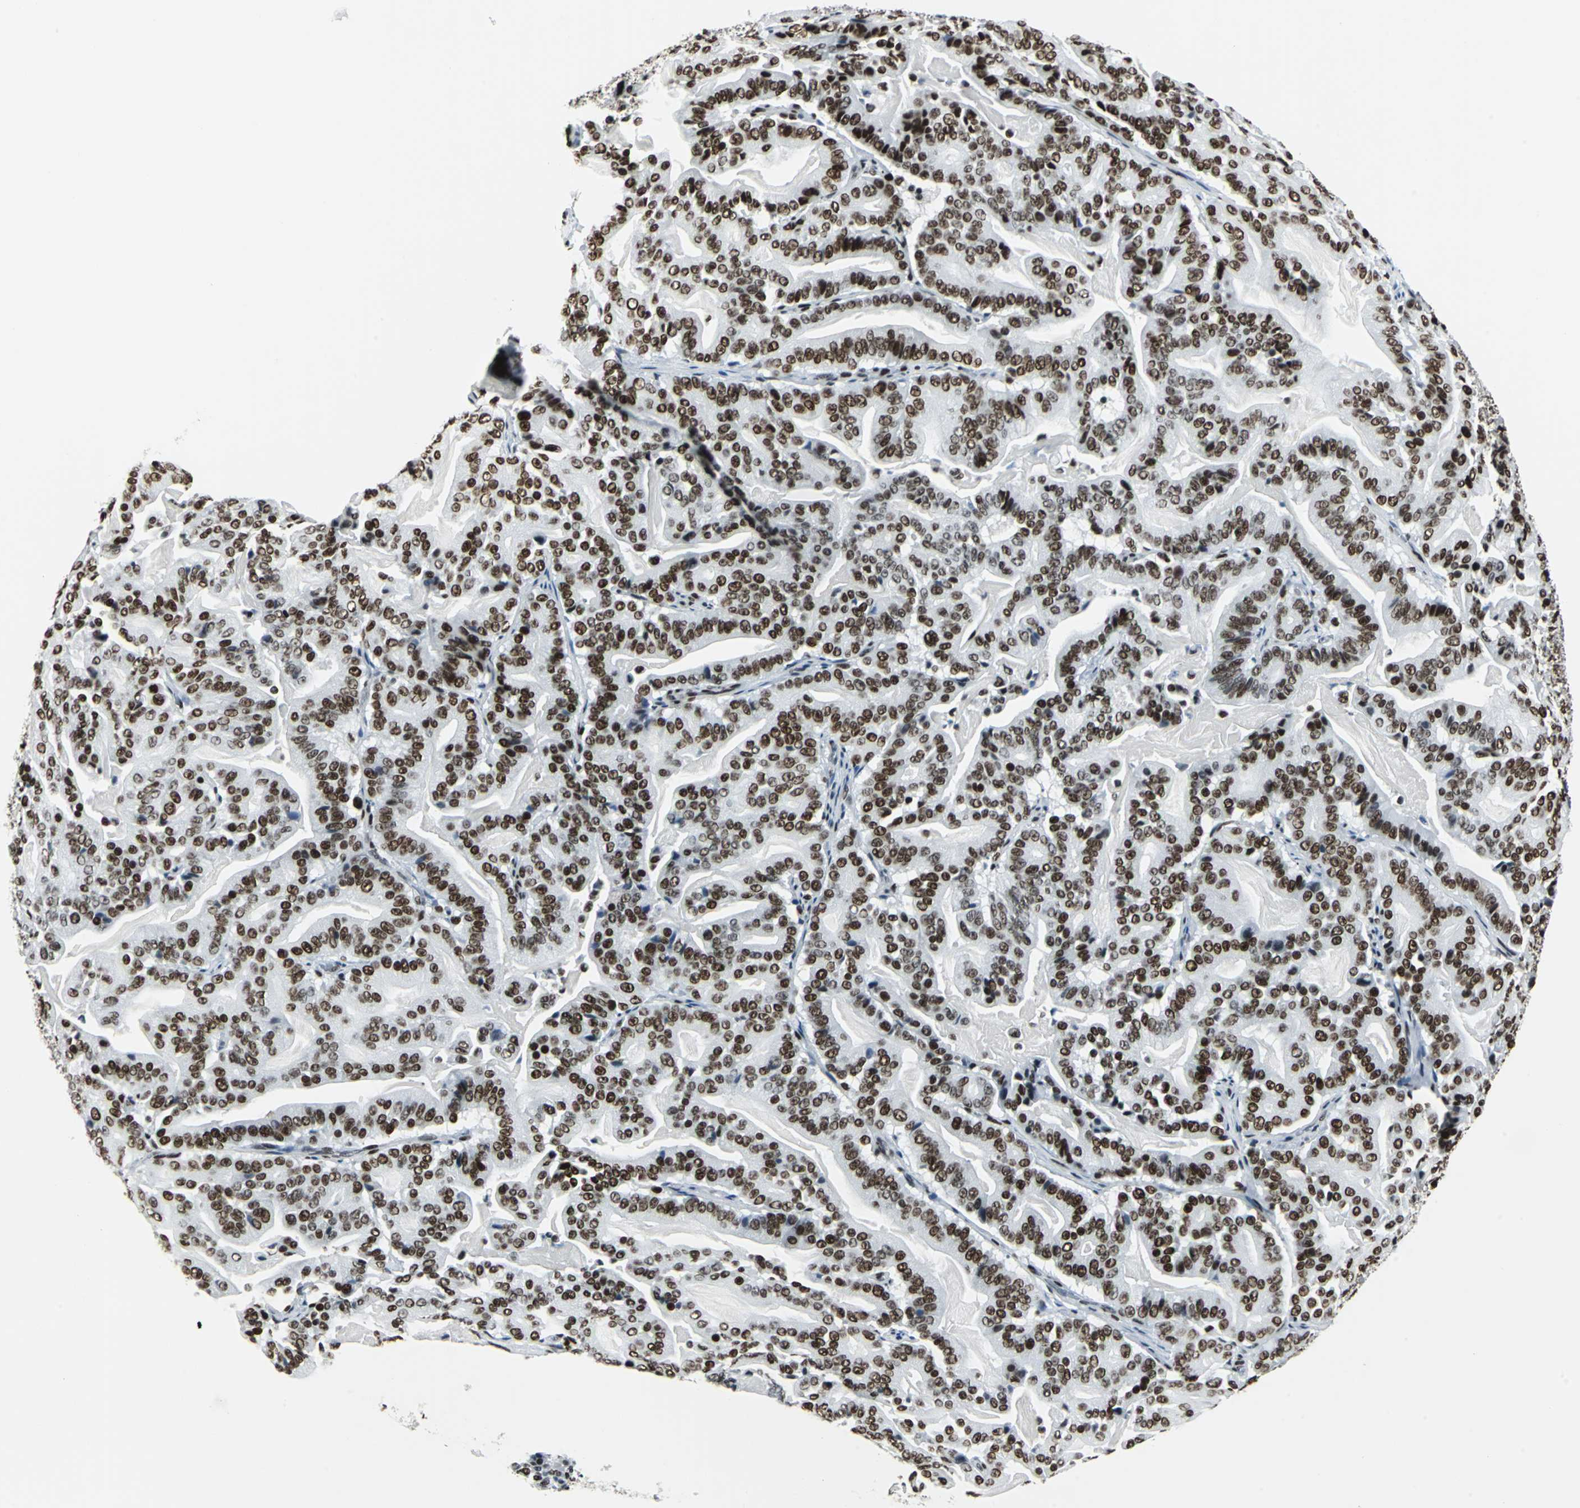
{"staining": {"intensity": "strong", "quantity": ">75%", "location": "nuclear"}, "tissue": "pancreatic cancer", "cell_type": "Tumor cells", "image_type": "cancer", "snomed": [{"axis": "morphology", "description": "Adenocarcinoma, NOS"}, {"axis": "topography", "description": "Pancreas"}], "caption": "Pancreatic cancer stained with a protein marker displays strong staining in tumor cells.", "gene": "HDAC2", "patient": {"sex": "male", "age": 63}}